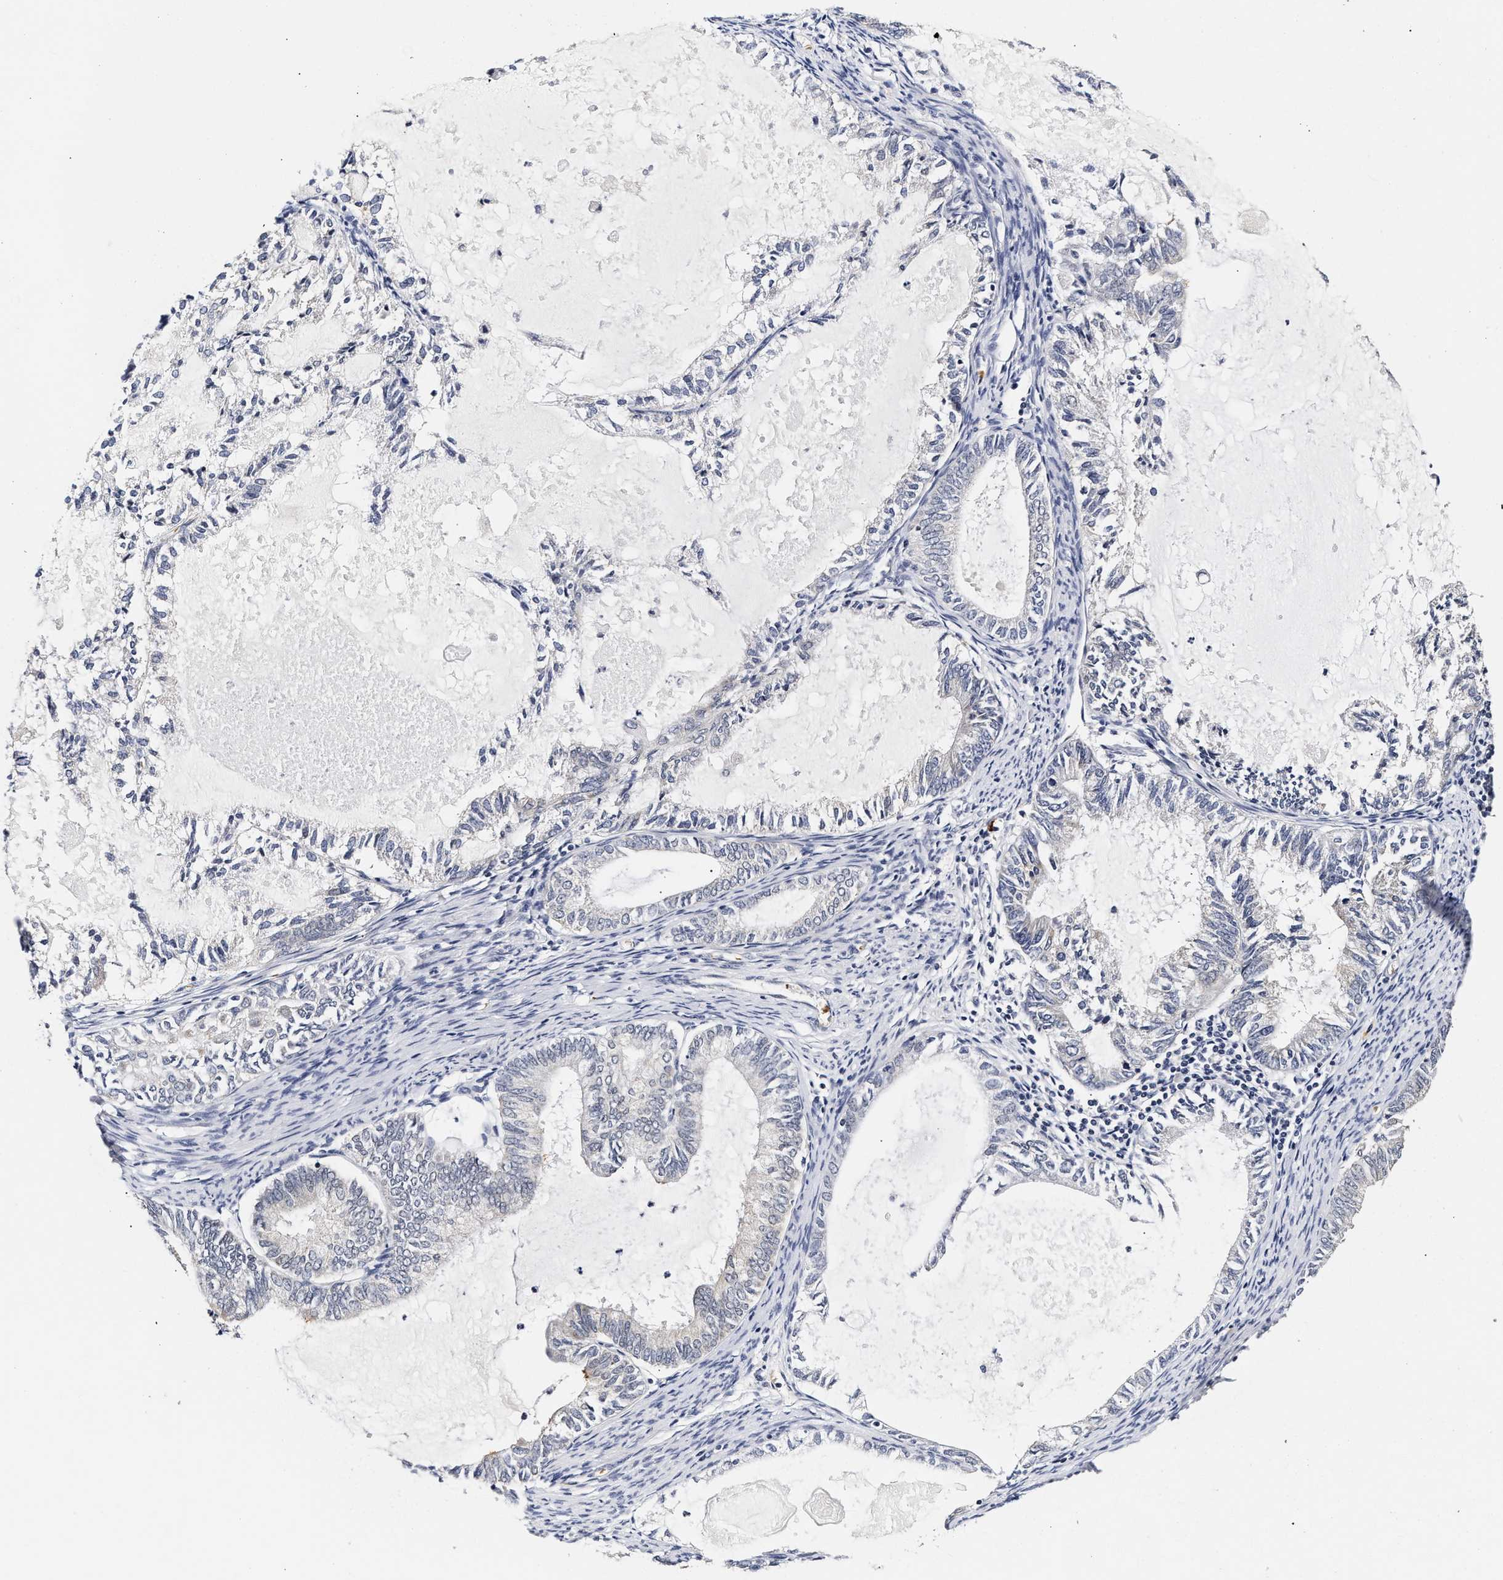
{"staining": {"intensity": "negative", "quantity": "none", "location": "none"}, "tissue": "endometrial cancer", "cell_type": "Tumor cells", "image_type": "cancer", "snomed": [{"axis": "morphology", "description": "Adenocarcinoma, NOS"}, {"axis": "topography", "description": "Endometrium"}], "caption": "Photomicrograph shows no significant protein positivity in tumor cells of endometrial cancer (adenocarcinoma).", "gene": "RINT1", "patient": {"sex": "female", "age": 86}}